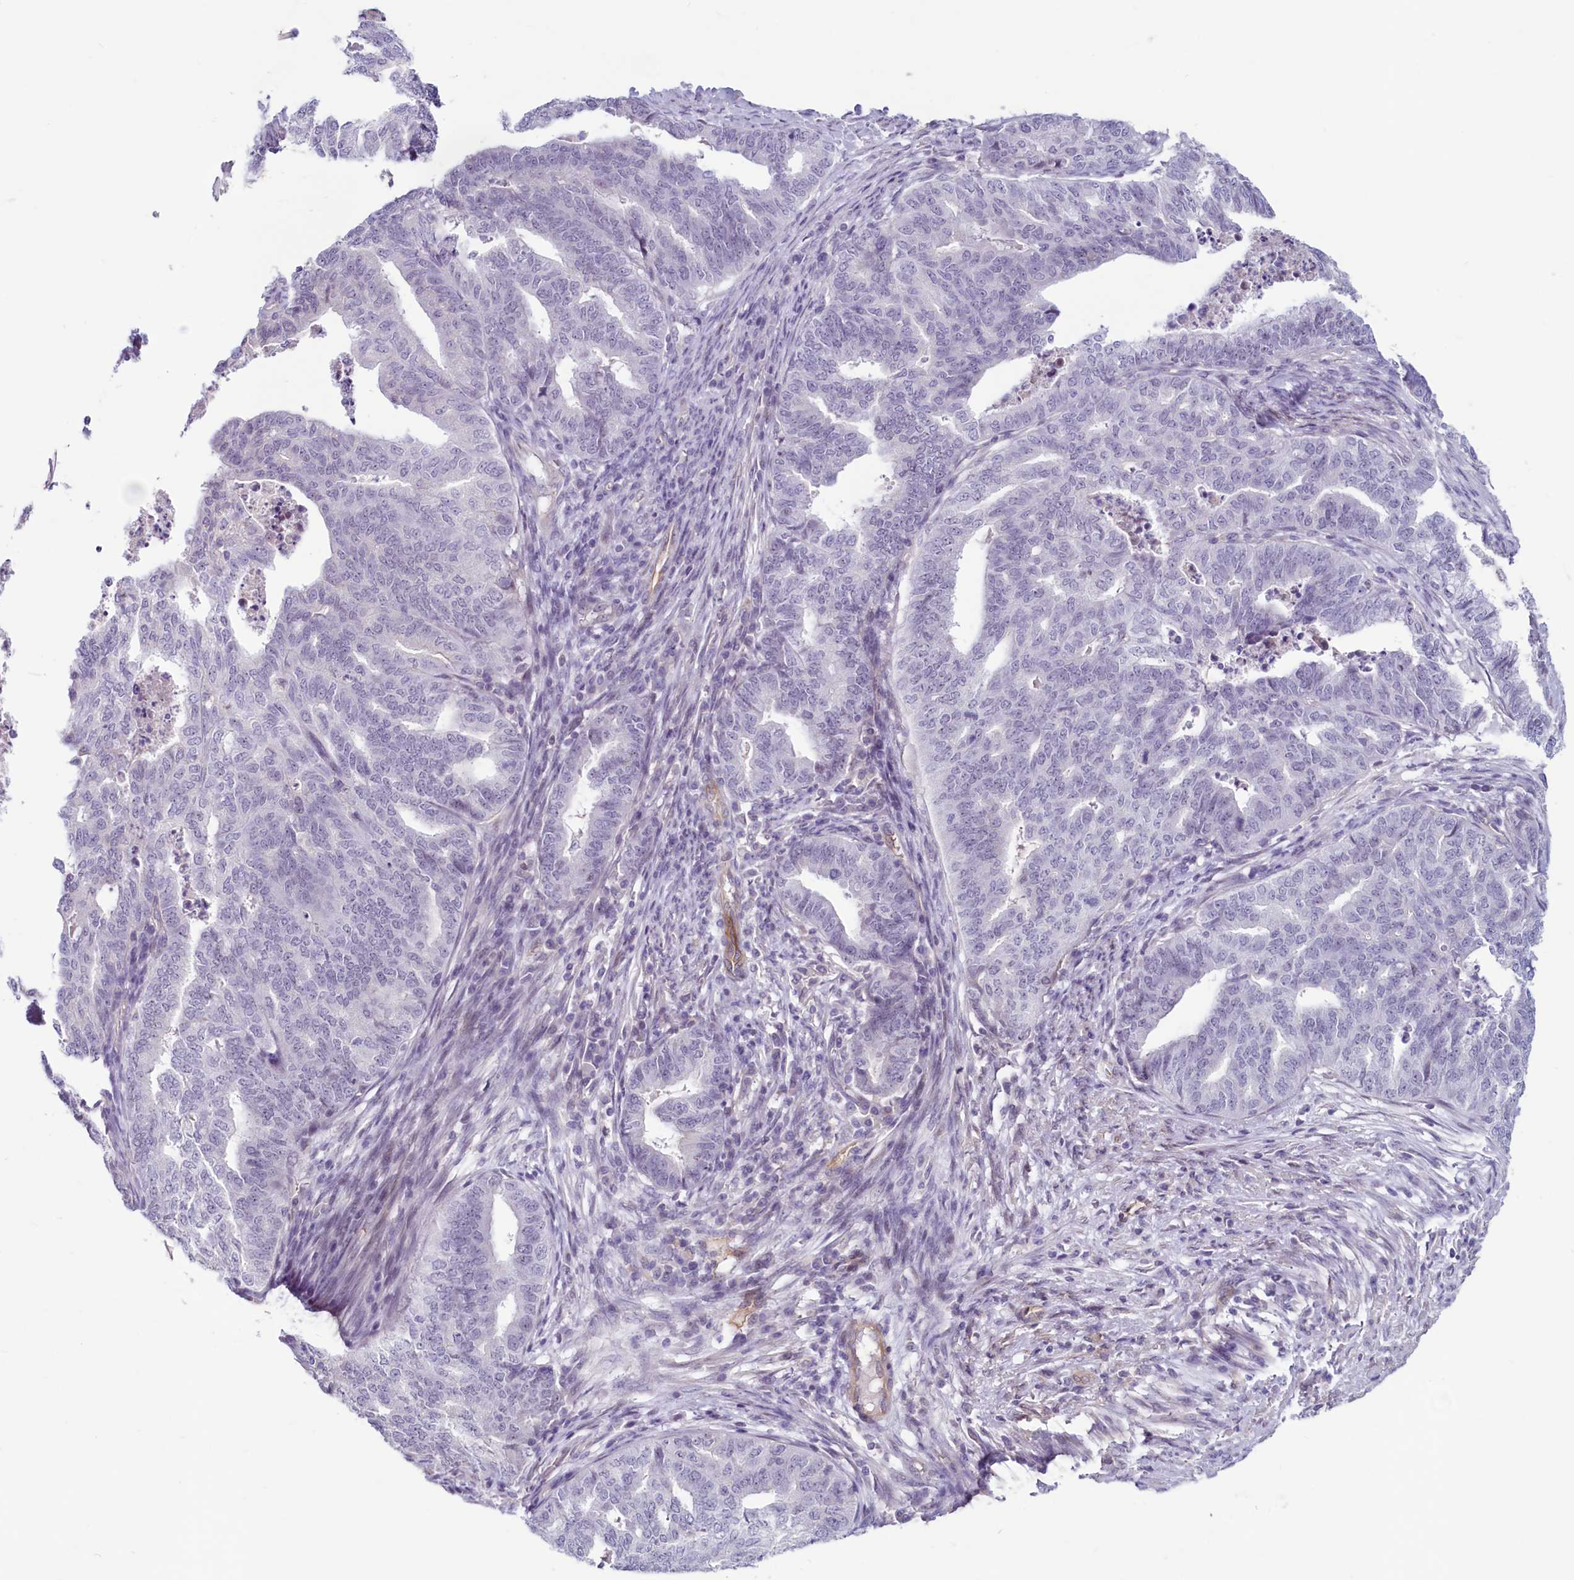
{"staining": {"intensity": "negative", "quantity": "none", "location": "none"}, "tissue": "endometrial cancer", "cell_type": "Tumor cells", "image_type": "cancer", "snomed": [{"axis": "morphology", "description": "Adenocarcinoma, NOS"}, {"axis": "topography", "description": "Endometrium"}], "caption": "This is an IHC micrograph of adenocarcinoma (endometrial). There is no staining in tumor cells.", "gene": "PROCR", "patient": {"sex": "female", "age": 79}}